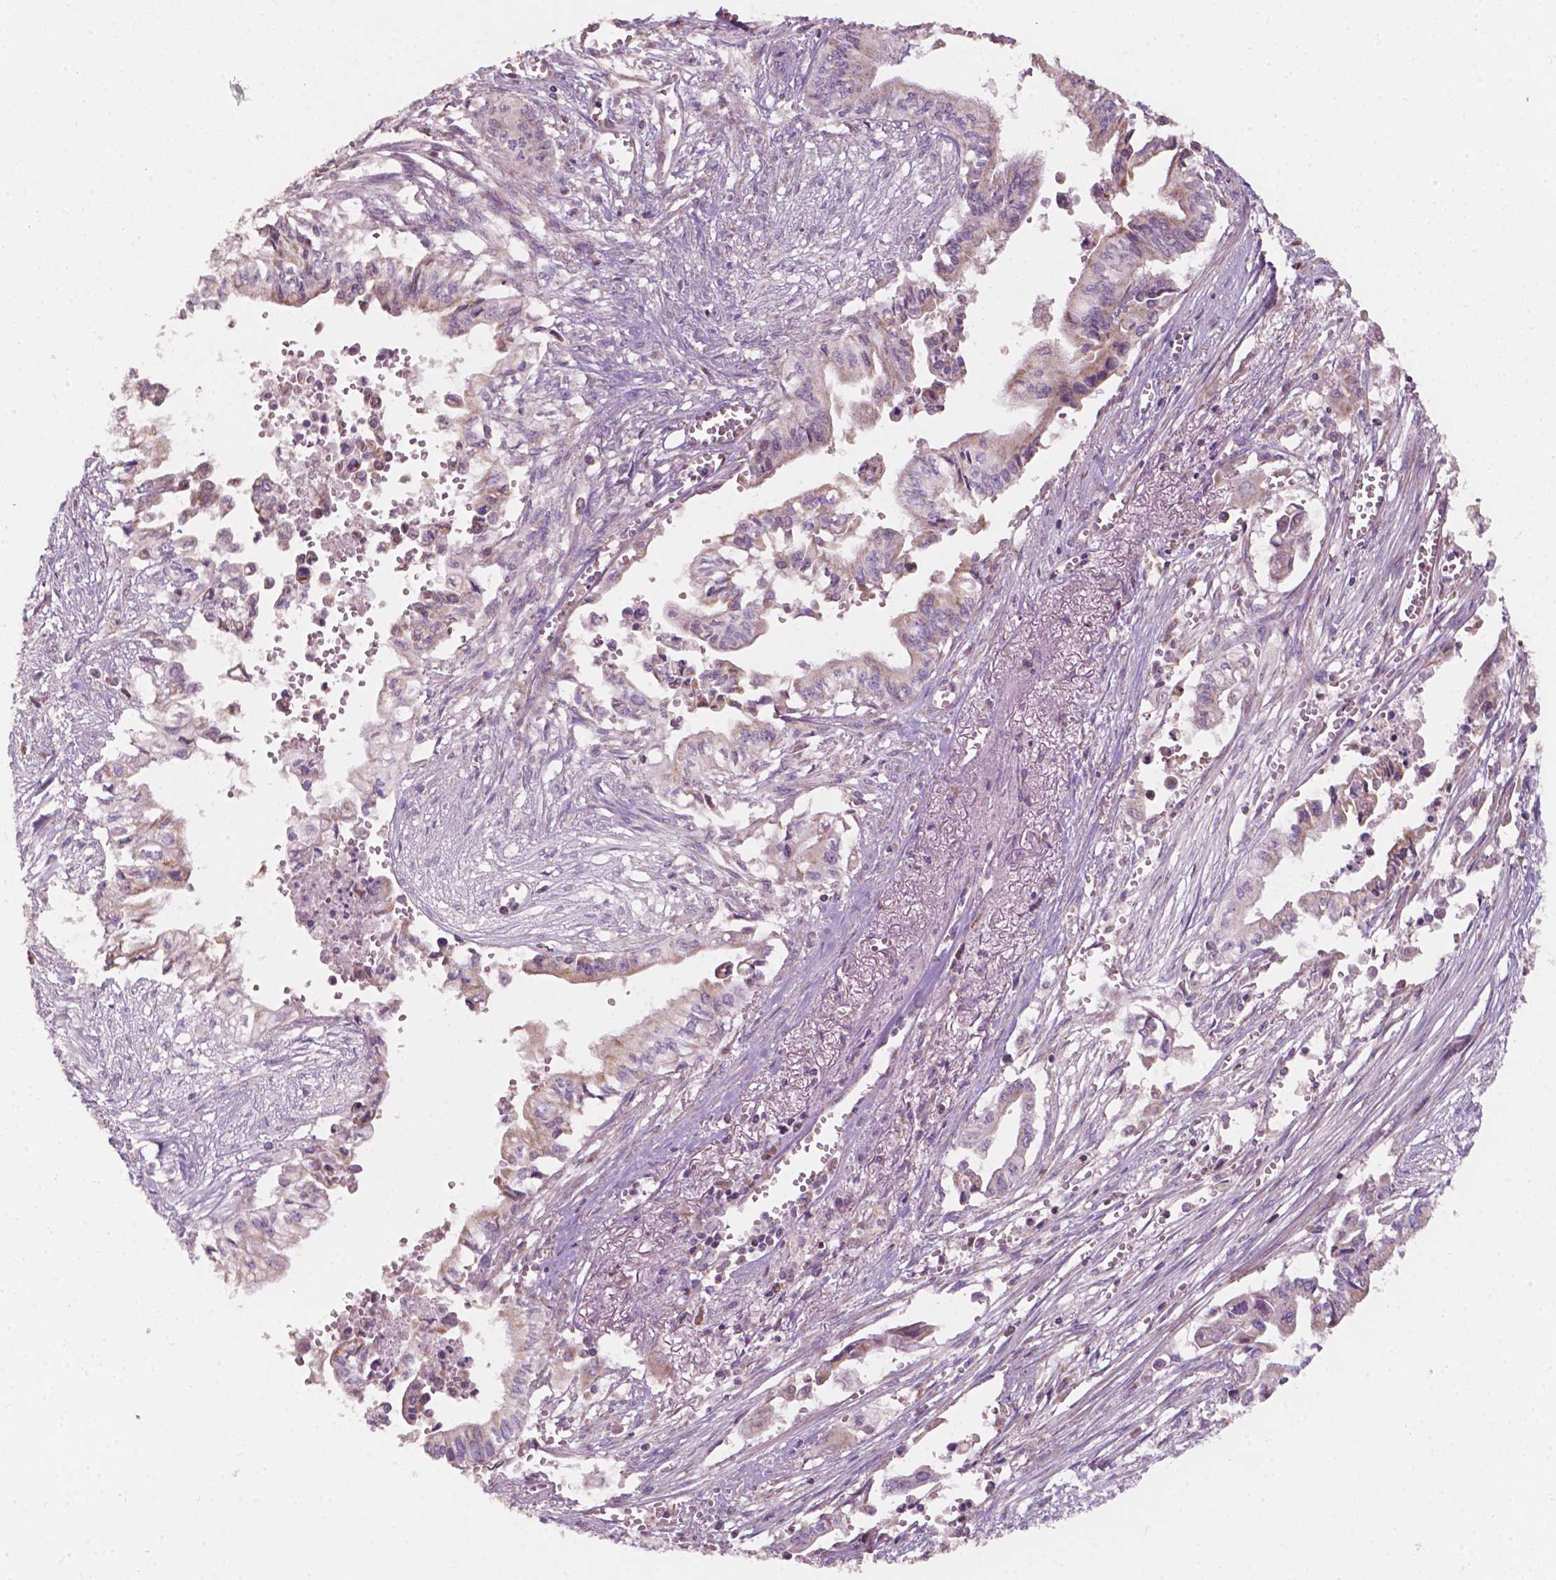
{"staining": {"intensity": "weak", "quantity": "<25%", "location": "cytoplasmic/membranous"}, "tissue": "pancreatic cancer", "cell_type": "Tumor cells", "image_type": "cancer", "snomed": [{"axis": "morphology", "description": "Adenocarcinoma, NOS"}, {"axis": "topography", "description": "Pancreas"}], "caption": "An image of pancreatic adenocarcinoma stained for a protein reveals no brown staining in tumor cells.", "gene": "NDUFA10", "patient": {"sex": "female", "age": 61}}